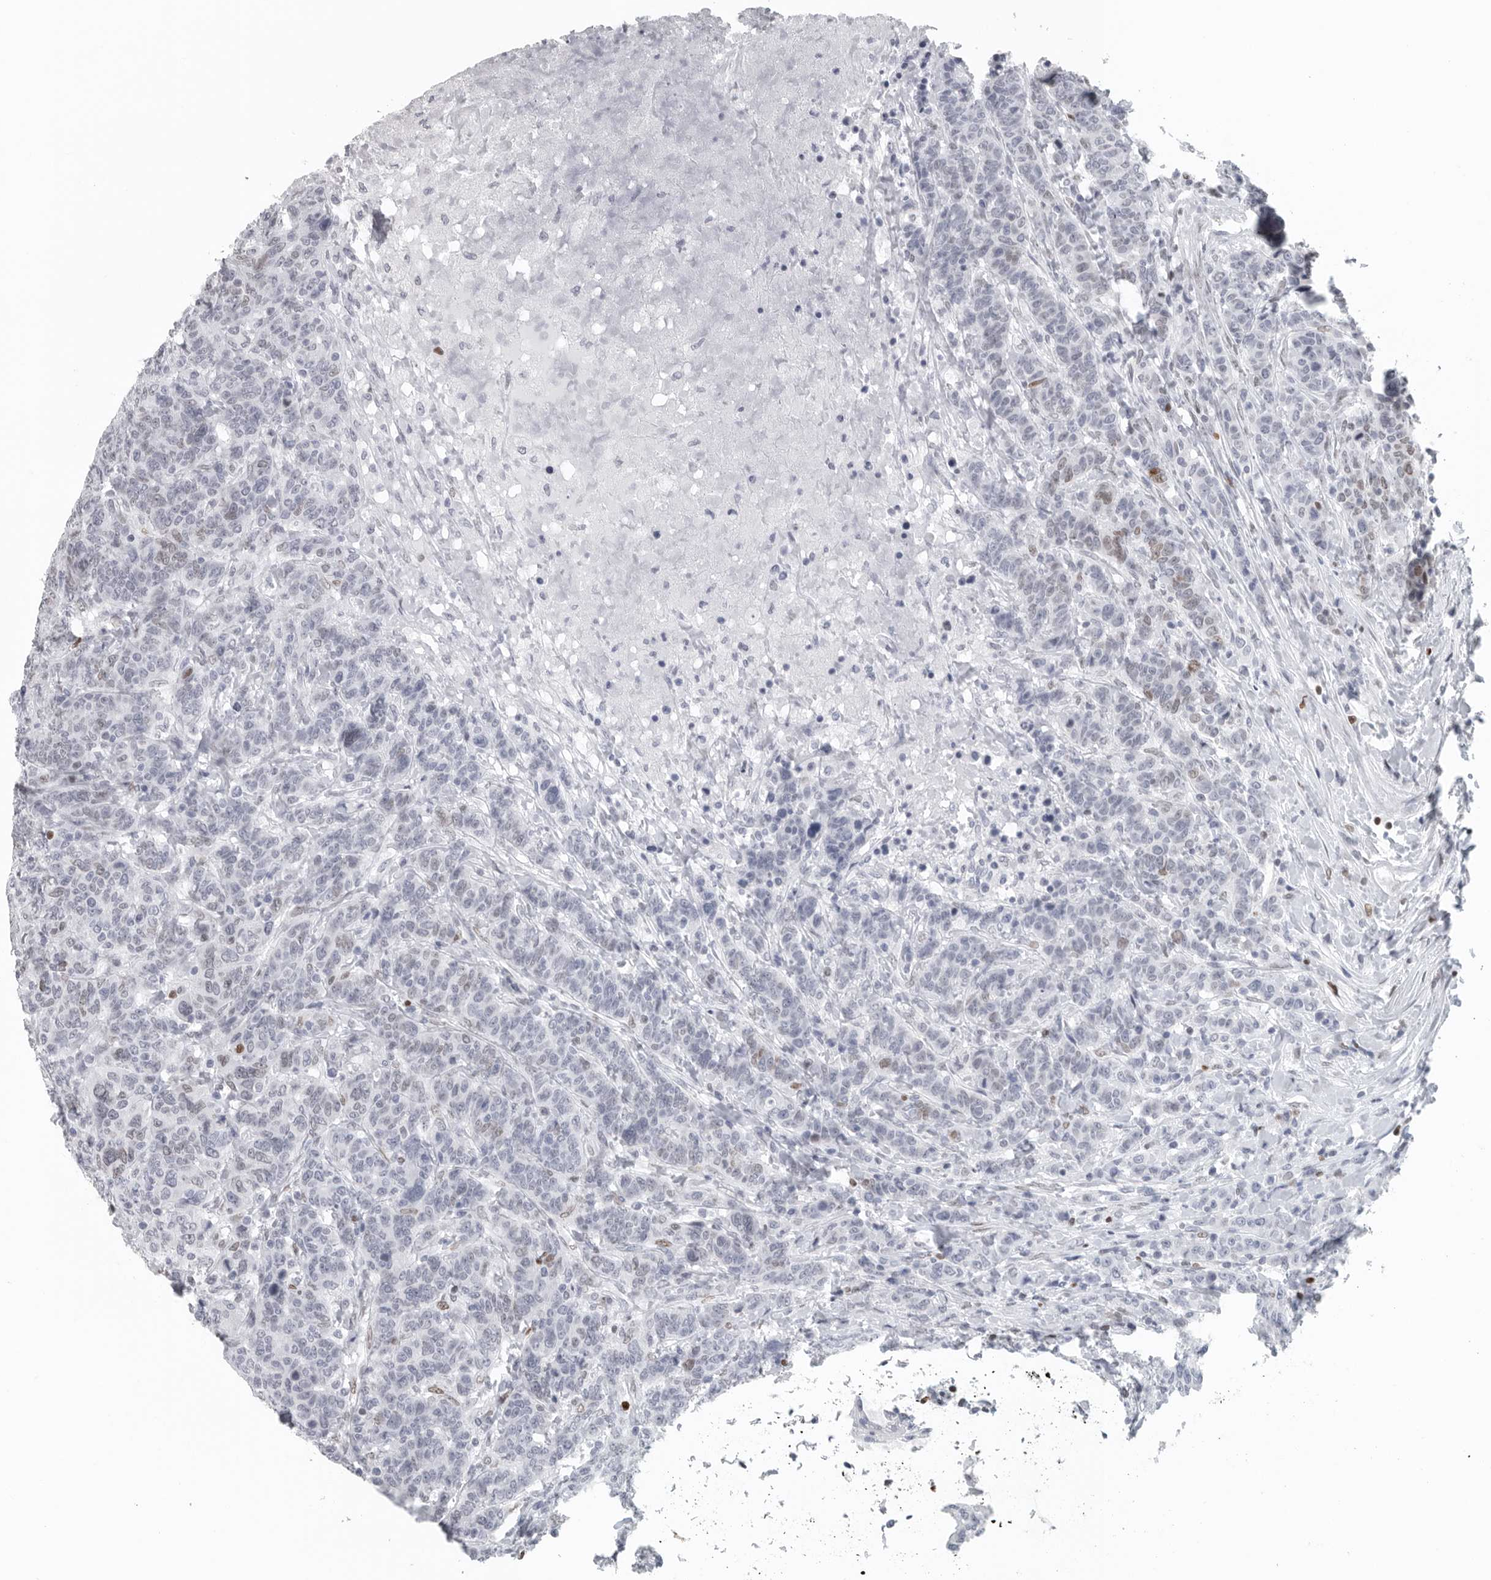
{"staining": {"intensity": "weak", "quantity": "<25%", "location": "nuclear"}, "tissue": "breast cancer", "cell_type": "Tumor cells", "image_type": "cancer", "snomed": [{"axis": "morphology", "description": "Duct carcinoma"}, {"axis": "topography", "description": "Breast"}], "caption": "An immunohistochemistry (IHC) photomicrograph of breast invasive ductal carcinoma is shown. There is no staining in tumor cells of breast invasive ductal carcinoma.", "gene": "SATB2", "patient": {"sex": "female", "age": 37}}